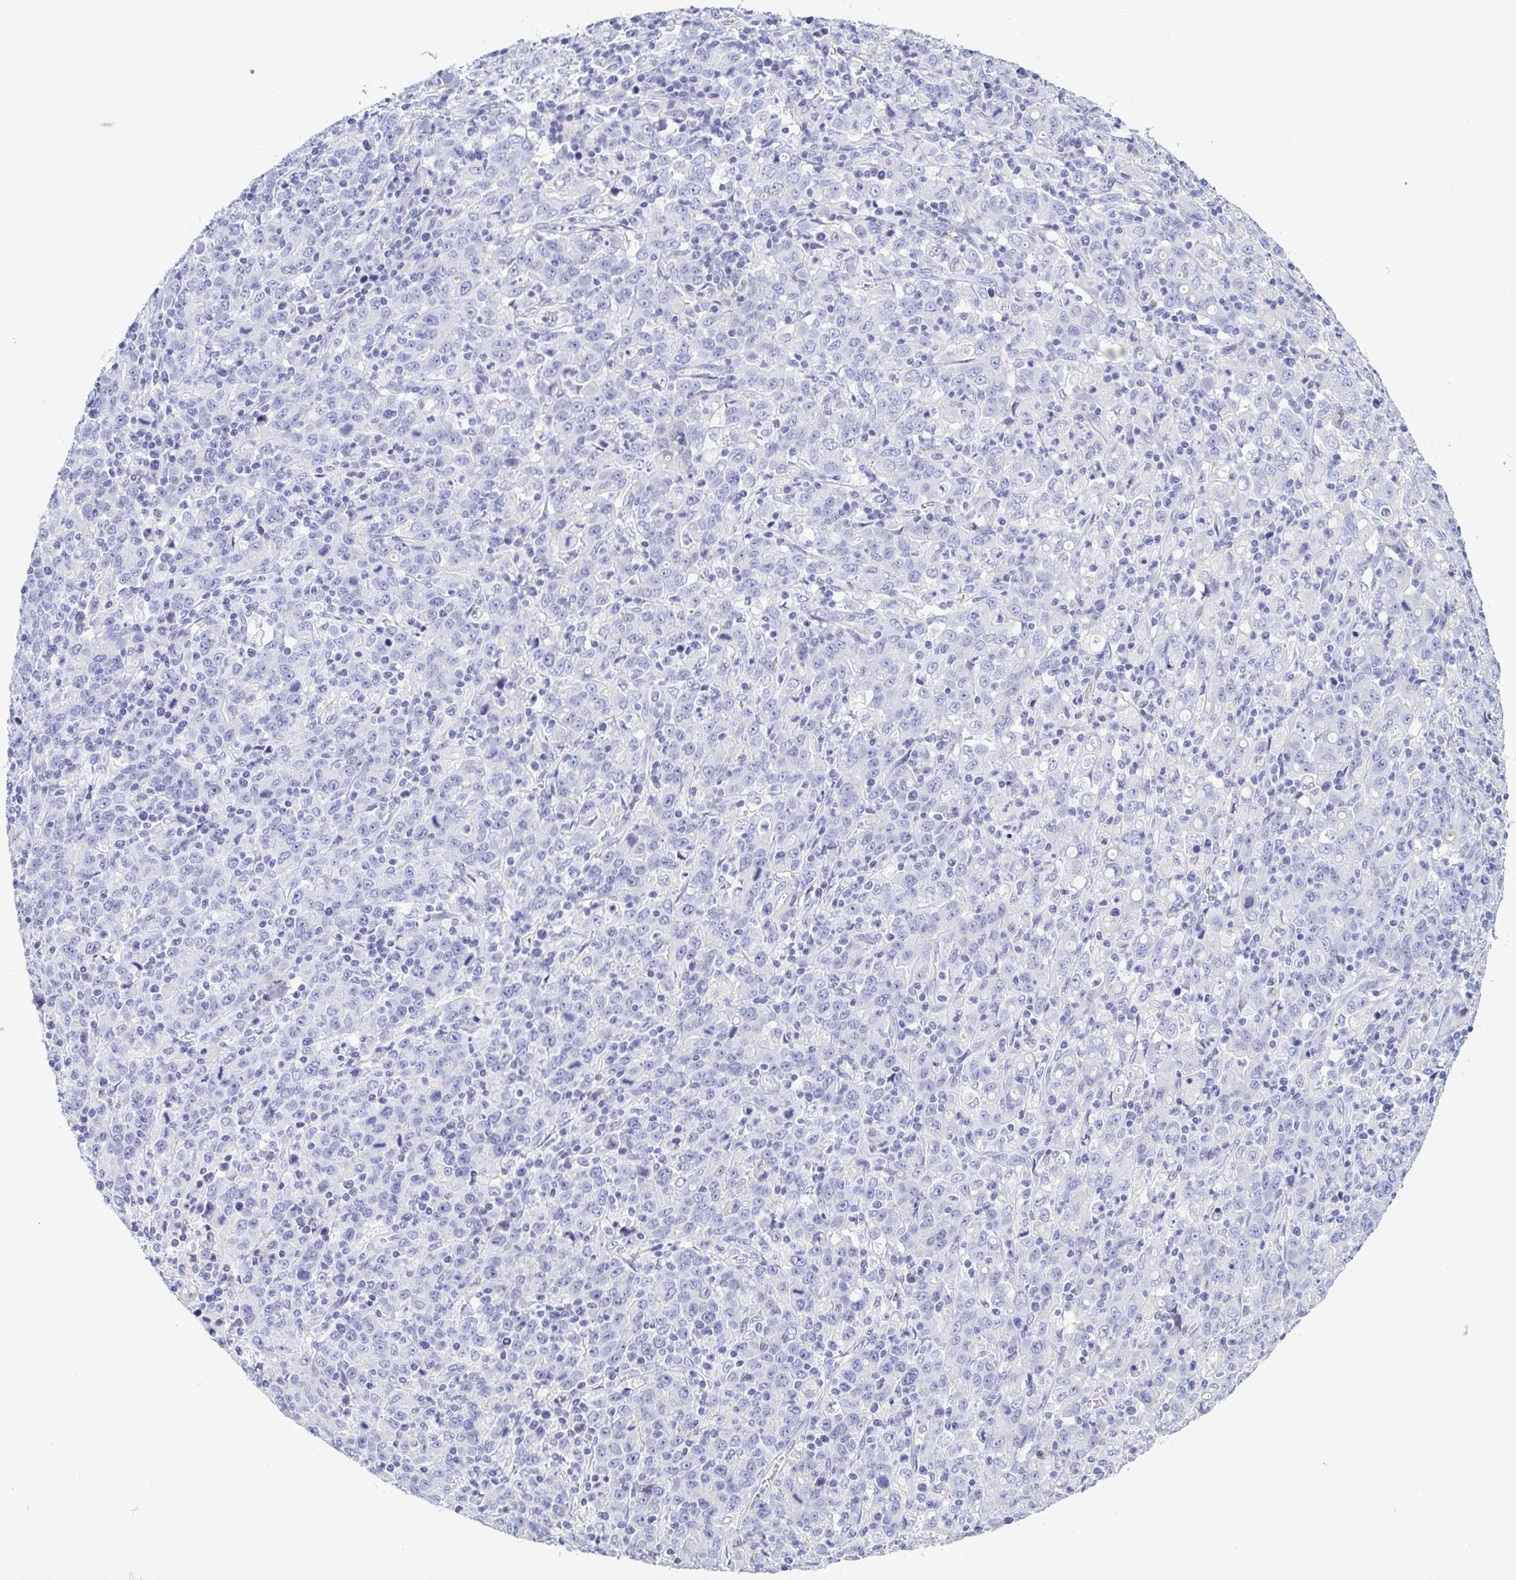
{"staining": {"intensity": "negative", "quantity": "none", "location": "none"}, "tissue": "stomach cancer", "cell_type": "Tumor cells", "image_type": "cancer", "snomed": [{"axis": "morphology", "description": "Adenocarcinoma, NOS"}, {"axis": "topography", "description": "Stomach, upper"}], "caption": "The photomicrograph demonstrates no significant staining in tumor cells of stomach cancer.", "gene": "TREH", "patient": {"sex": "male", "age": 69}}